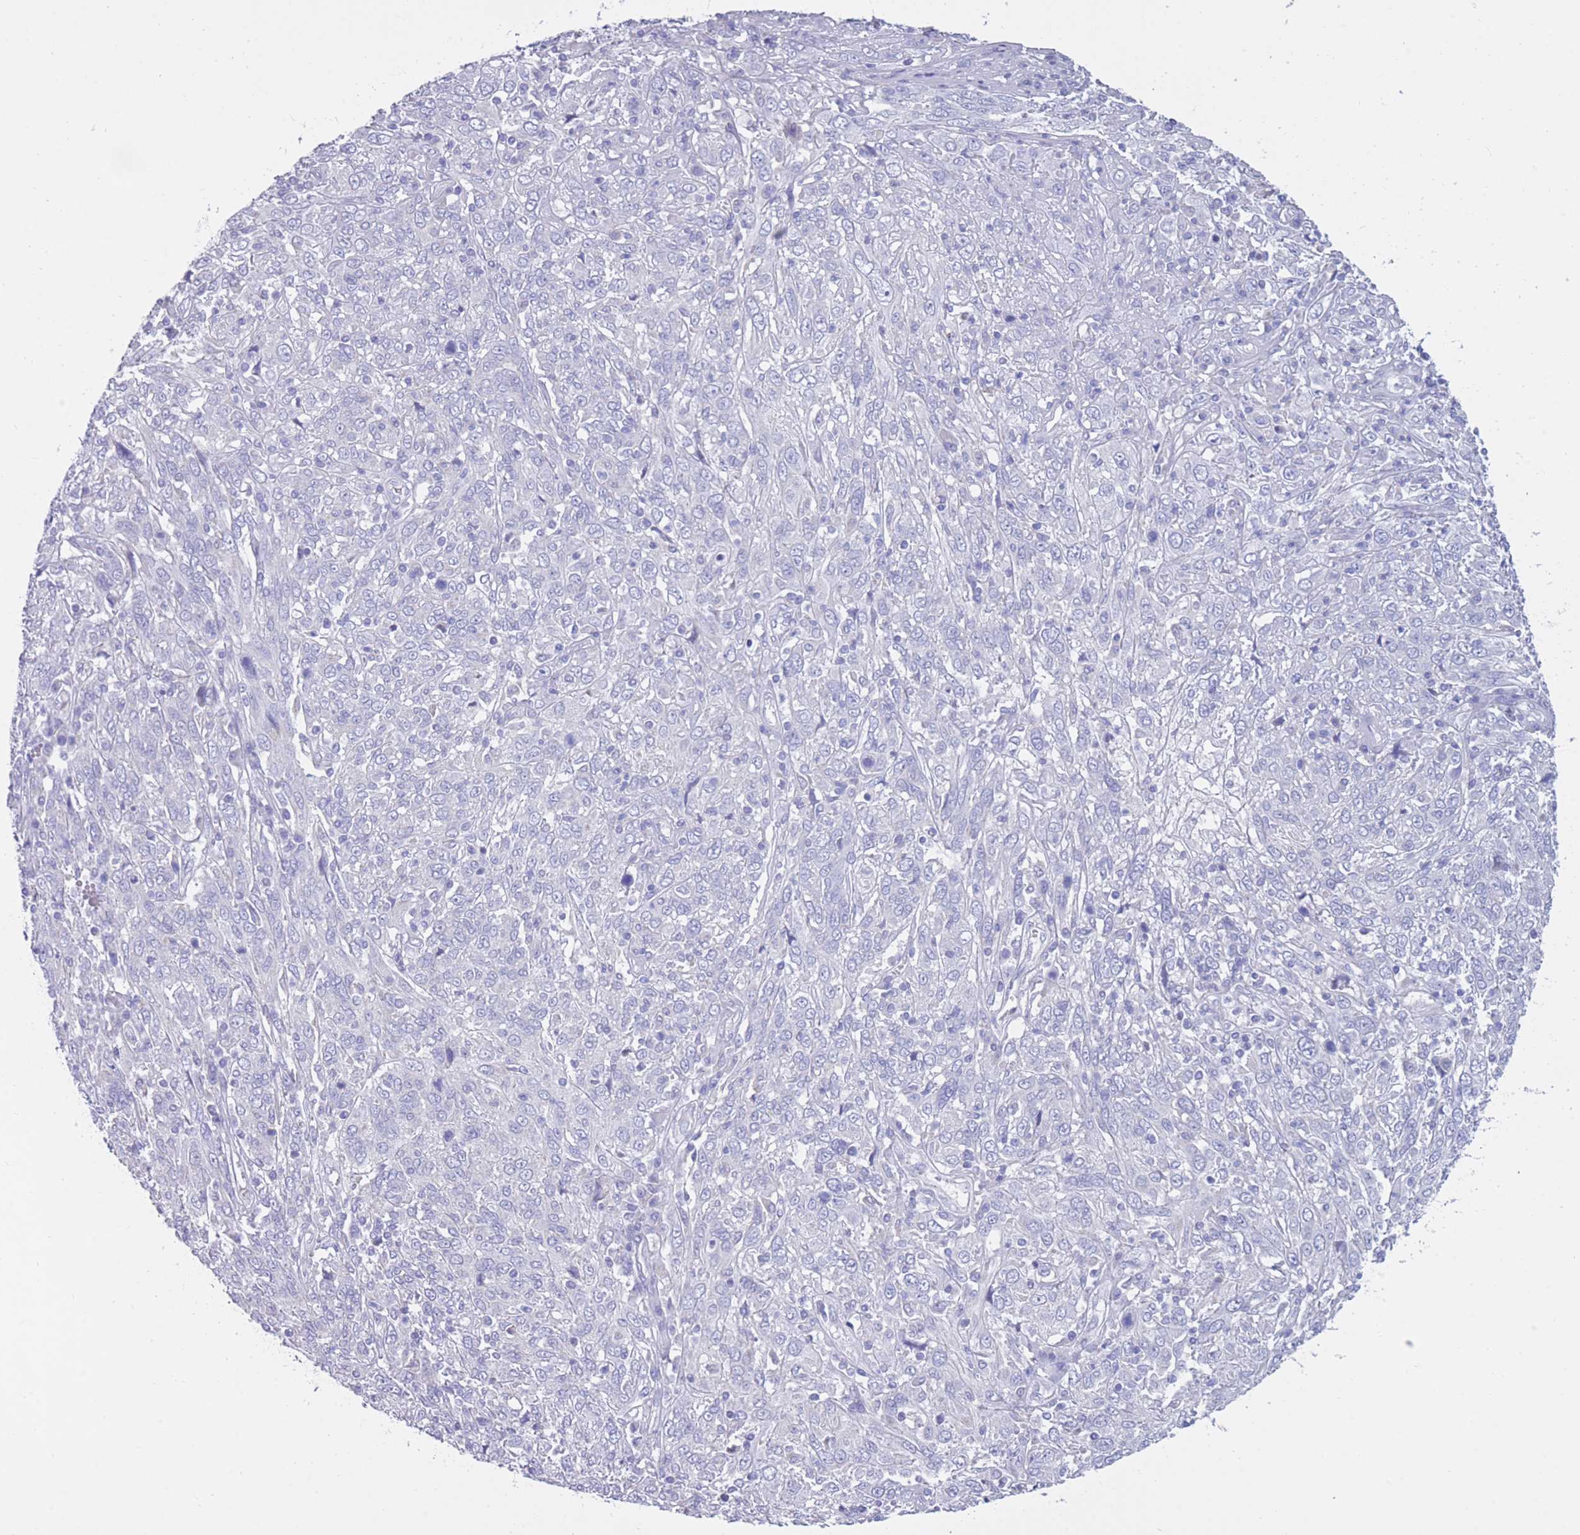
{"staining": {"intensity": "negative", "quantity": "none", "location": "none"}, "tissue": "cervical cancer", "cell_type": "Tumor cells", "image_type": "cancer", "snomed": [{"axis": "morphology", "description": "Squamous cell carcinoma, NOS"}, {"axis": "topography", "description": "Cervix"}], "caption": "Protein analysis of cervical cancer (squamous cell carcinoma) shows no significant expression in tumor cells.", "gene": "INTS2", "patient": {"sex": "female", "age": 46}}